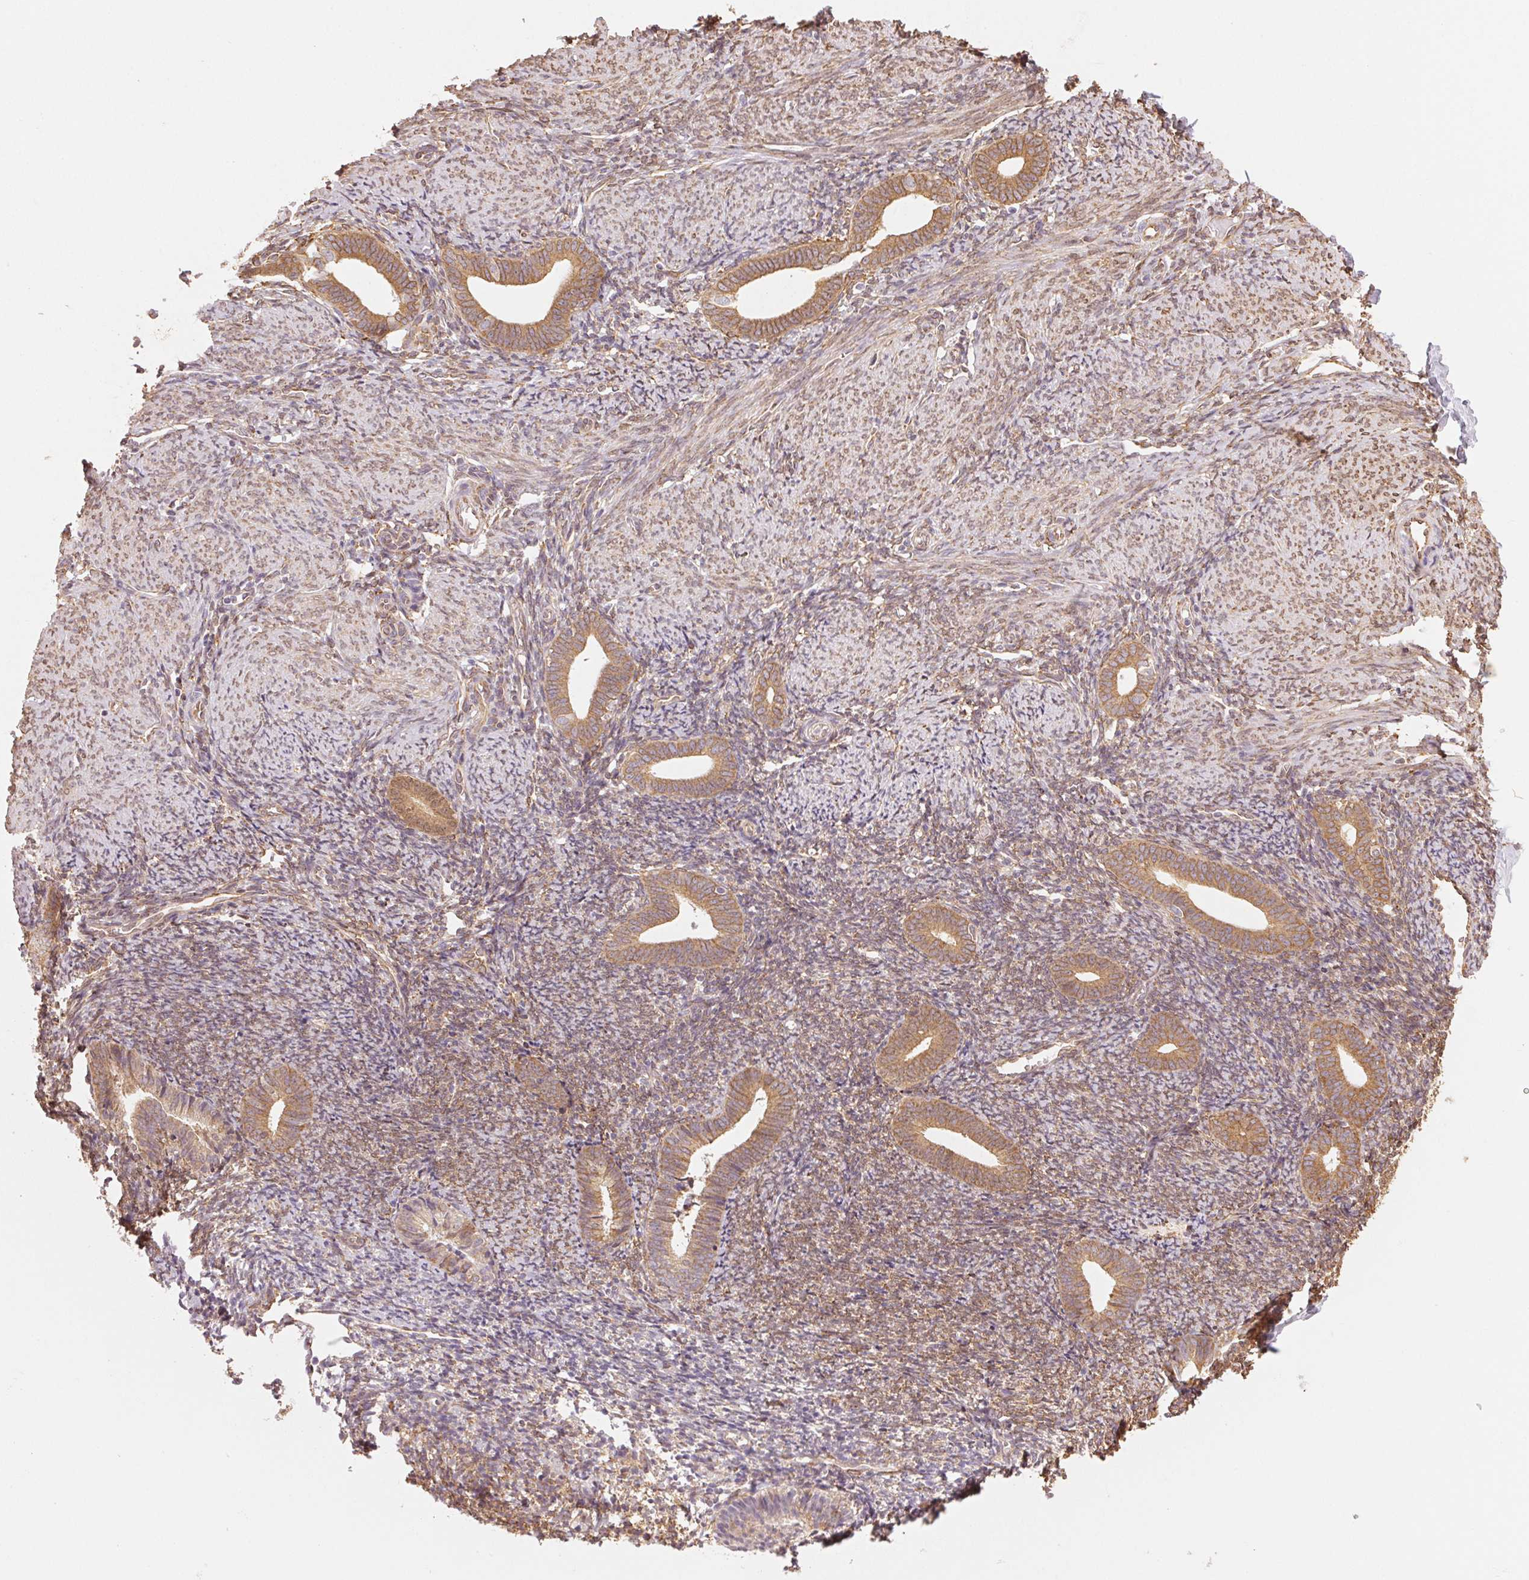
{"staining": {"intensity": "moderate", "quantity": "25%-75%", "location": "cytoplasmic/membranous"}, "tissue": "endometrium", "cell_type": "Cells in endometrial stroma", "image_type": "normal", "snomed": [{"axis": "morphology", "description": "Normal tissue, NOS"}, {"axis": "topography", "description": "Endometrium"}], "caption": "Immunohistochemistry of normal human endometrium shows medium levels of moderate cytoplasmic/membranous expression in approximately 25%-75% of cells in endometrial stroma.", "gene": "RCN3", "patient": {"sex": "female", "age": 39}}